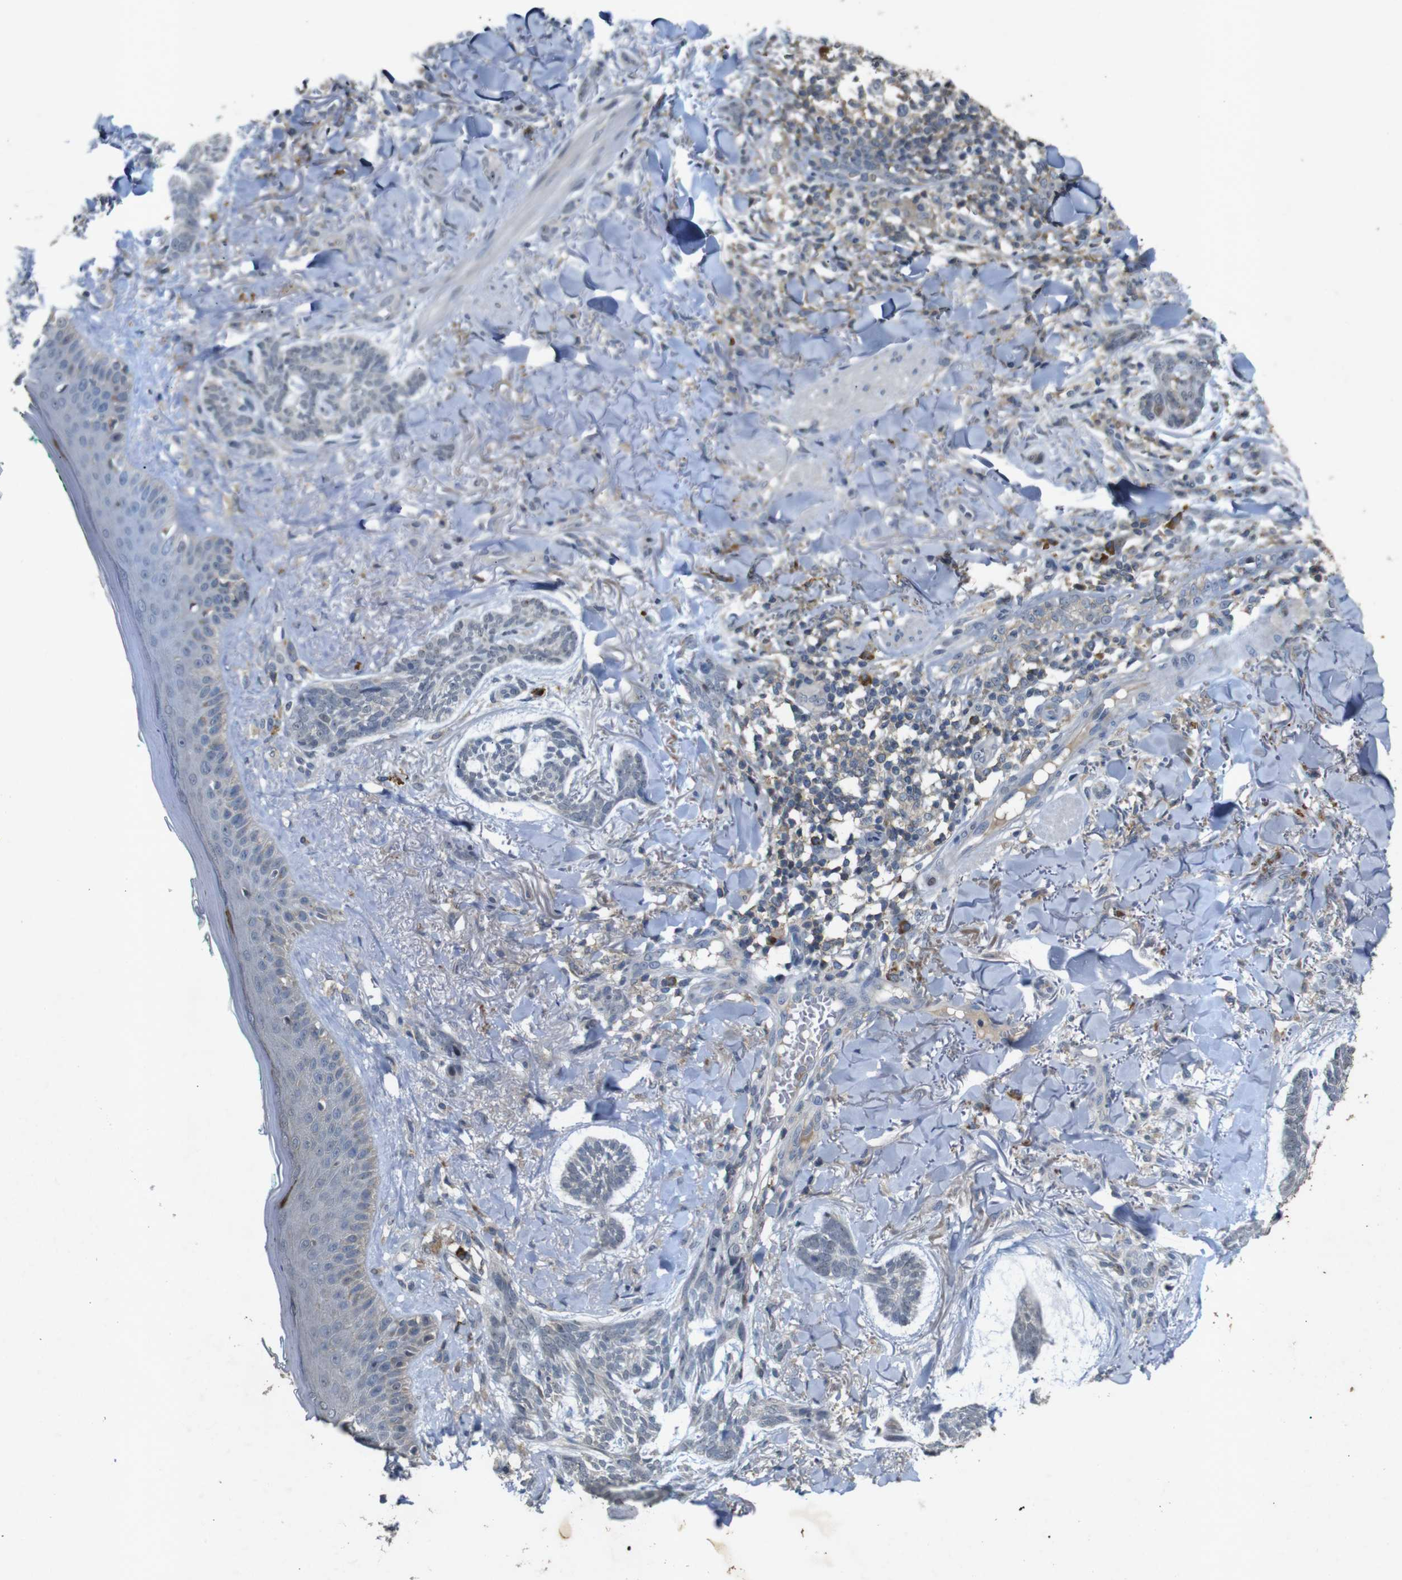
{"staining": {"intensity": "negative", "quantity": "none", "location": "none"}, "tissue": "skin cancer", "cell_type": "Tumor cells", "image_type": "cancer", "snomed": [{"axis": "morphology", "description": "Basal cell carcinoma"}, {"axis": "topography", "description": "Skin"}], "caption": "IHC image of neoplastic tissue: human skin cancer (basal cell carcinoma) stained with DAB (3,3'-diaminobenzidine) reveals no significant protein staining in tumor cells.", "gene": "MAGI2", "patient": {"sex": "male", "age": 43}}